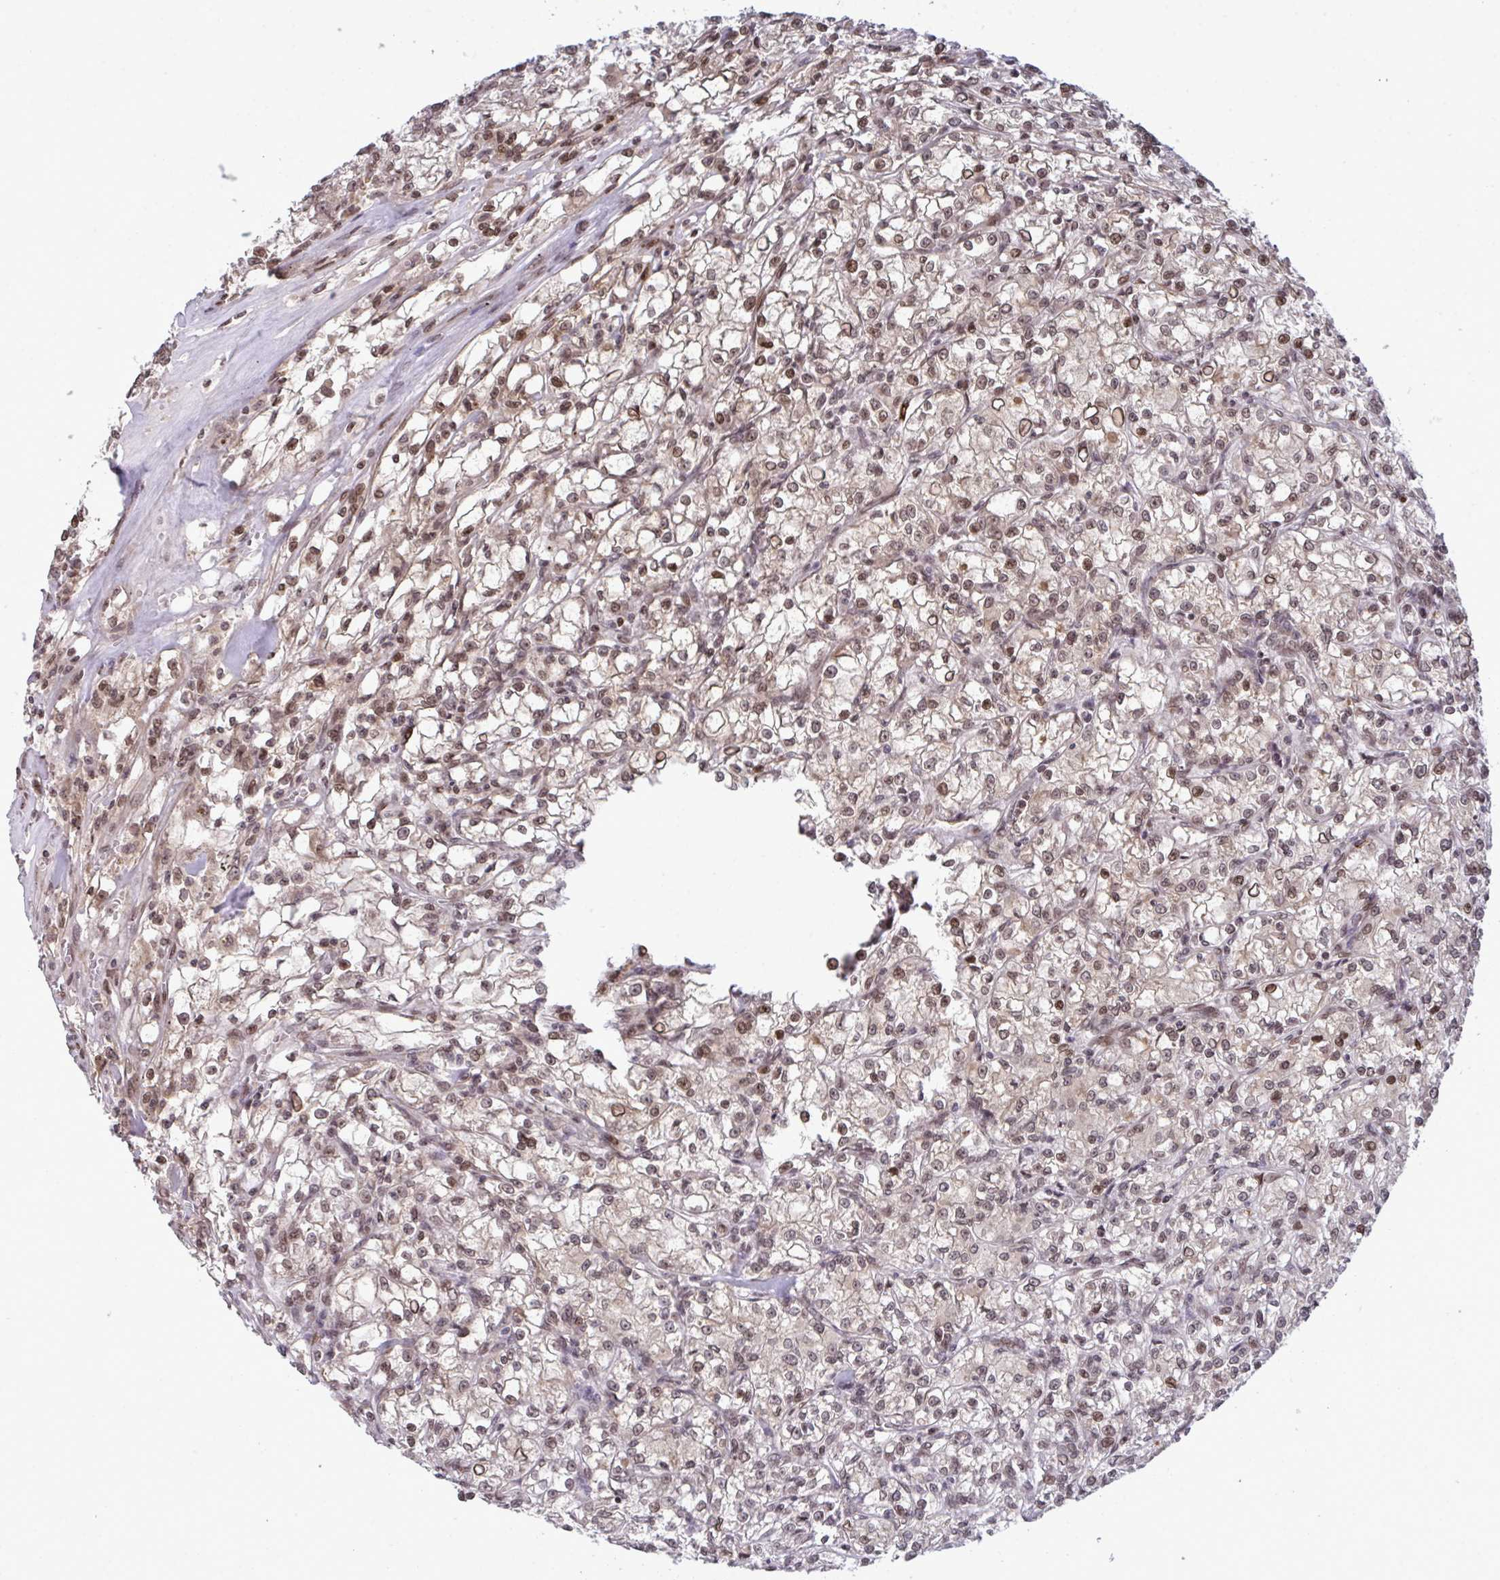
{"staining": {"intensity": "moderate", "quantity": ">75%", "location": "nuclear"}, "tissue": "renal cancer", "cell_type": "Tumor cells", "image_type": "cancer", "snomed": [{"axis": "morphology", "description": "Adenocarcinoma, NOS"}, {"axis": "topography", "description": "Kidney"}], "caption": "This is a histology image of immunohistochemistry (IHC) staining of renal cancer, which shows moderate expression in the nuclear of tumor cells.", "gene": "UXT", "patient": {"sex": "female", "age": 59}}